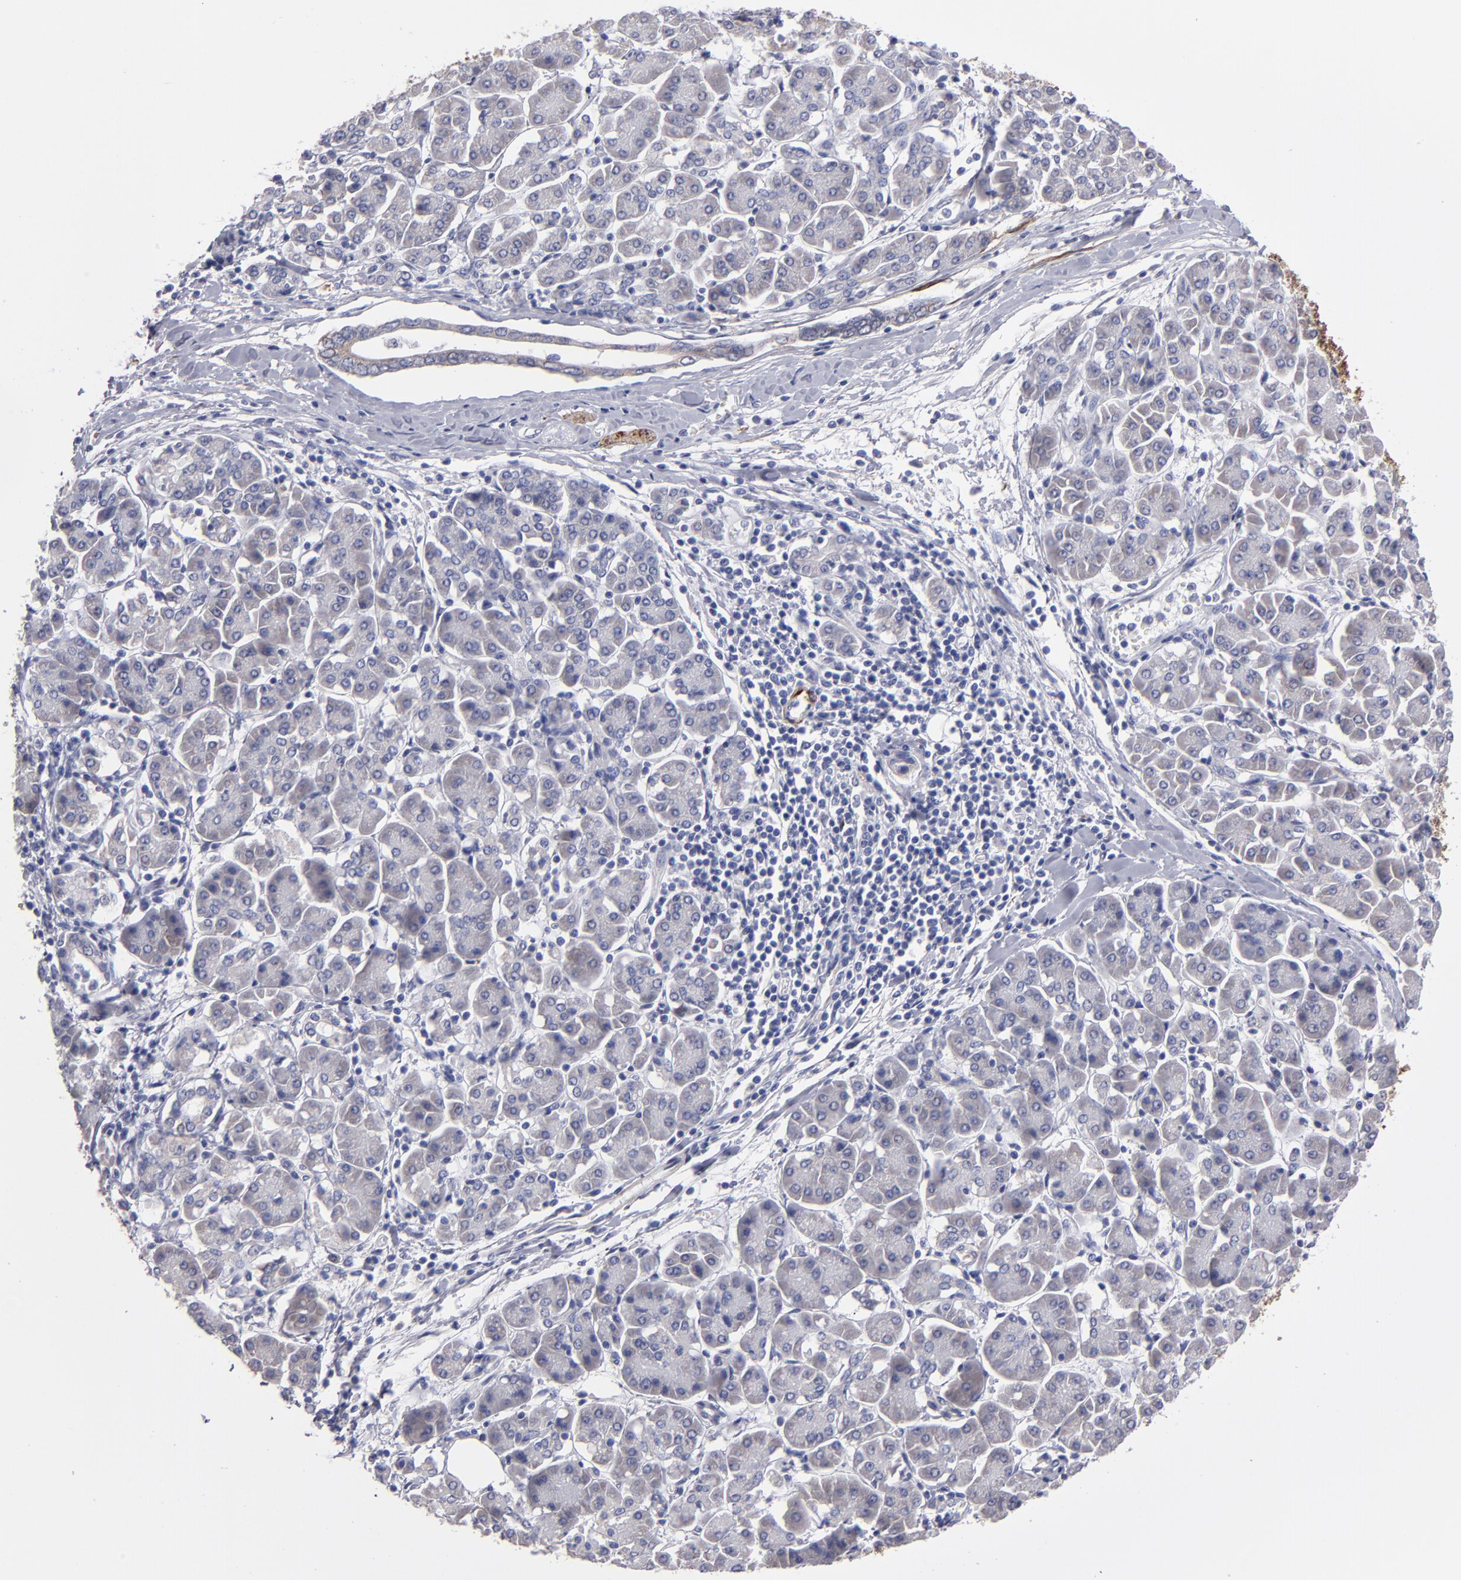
{"staining": {"intensity": "weak", "quantity": ">75%", "location": "cytoplasmic/membranous"}, "tissue": "pancreatic cancer", "cell_type": "Tumor cells", "image_type": "cancer", "snomed": [{"axis": "morphology", "description": "Adenocarcinoma, NOS"}, {"axis": "topography", "description": "Pancreas"}], "caption": "Protein expression analysis of pancreatic cancer shows weak cytoplasmic/membranous expression in approximately >75% of tumor cells.", "gene": "SLMAP", "patient": {"sex": "female", "age": 57}}